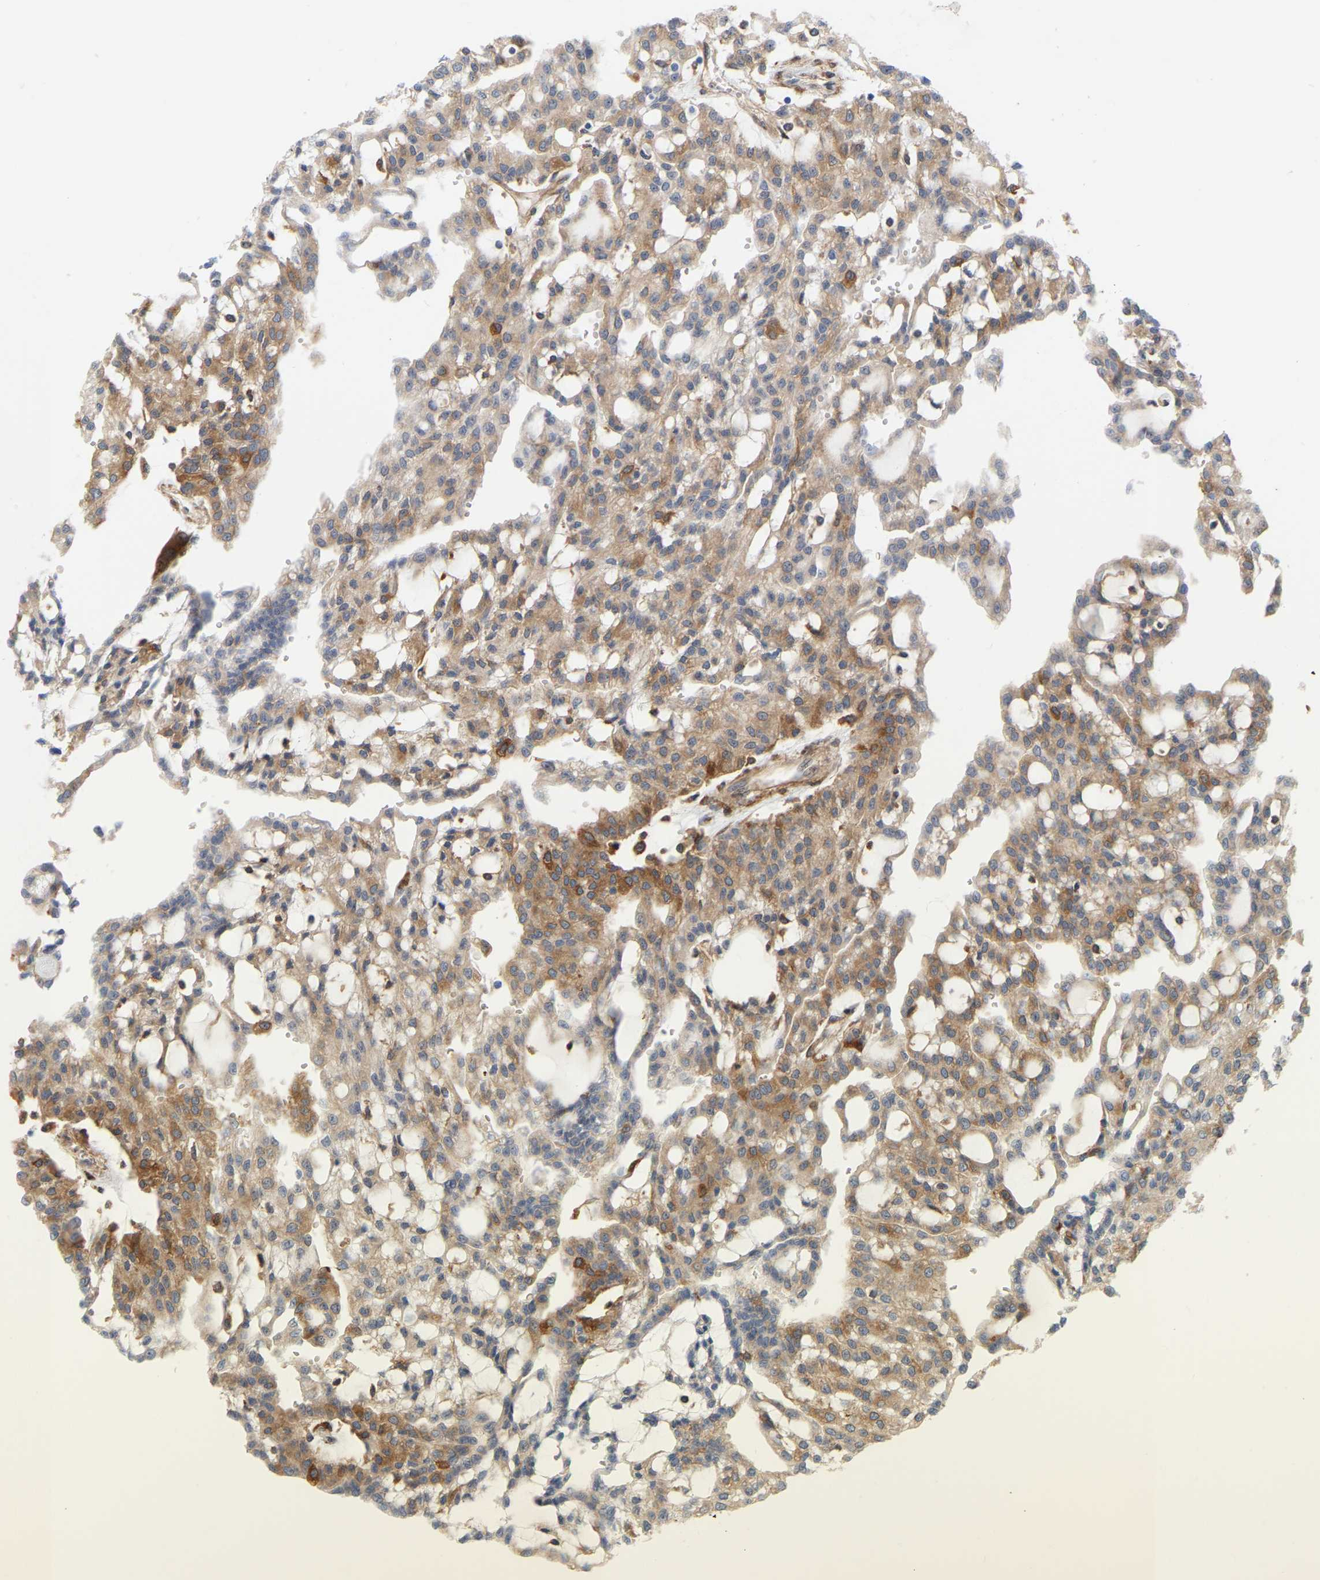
{"staining": {"intensity": "moderate", "quantity": ">75%", "location": "cytoplasmic/membranous"}, "tissue": "renal cancer", "cell_type": "Tumor cells", "image_type": "cancer", "snomed": [{"axis": "morphology", "description": "Adenocarcinoma, NOS"}, {"axis": "topography", "description": "Kidney"}], "caption": "Immunohistochemistry image of neoplastic tissue: human renal cancer (adenocarcinoma) stained using immunohistochemistry (IHC) exhibits medium levels of moderate protein expression localized specifically in the cytoplasmic/membranous of tumor cells, appearing as a cytoplasmic/membranous brown color.", "gene": "RAPH1", "patient": {"sex": "male", "age": 63}}